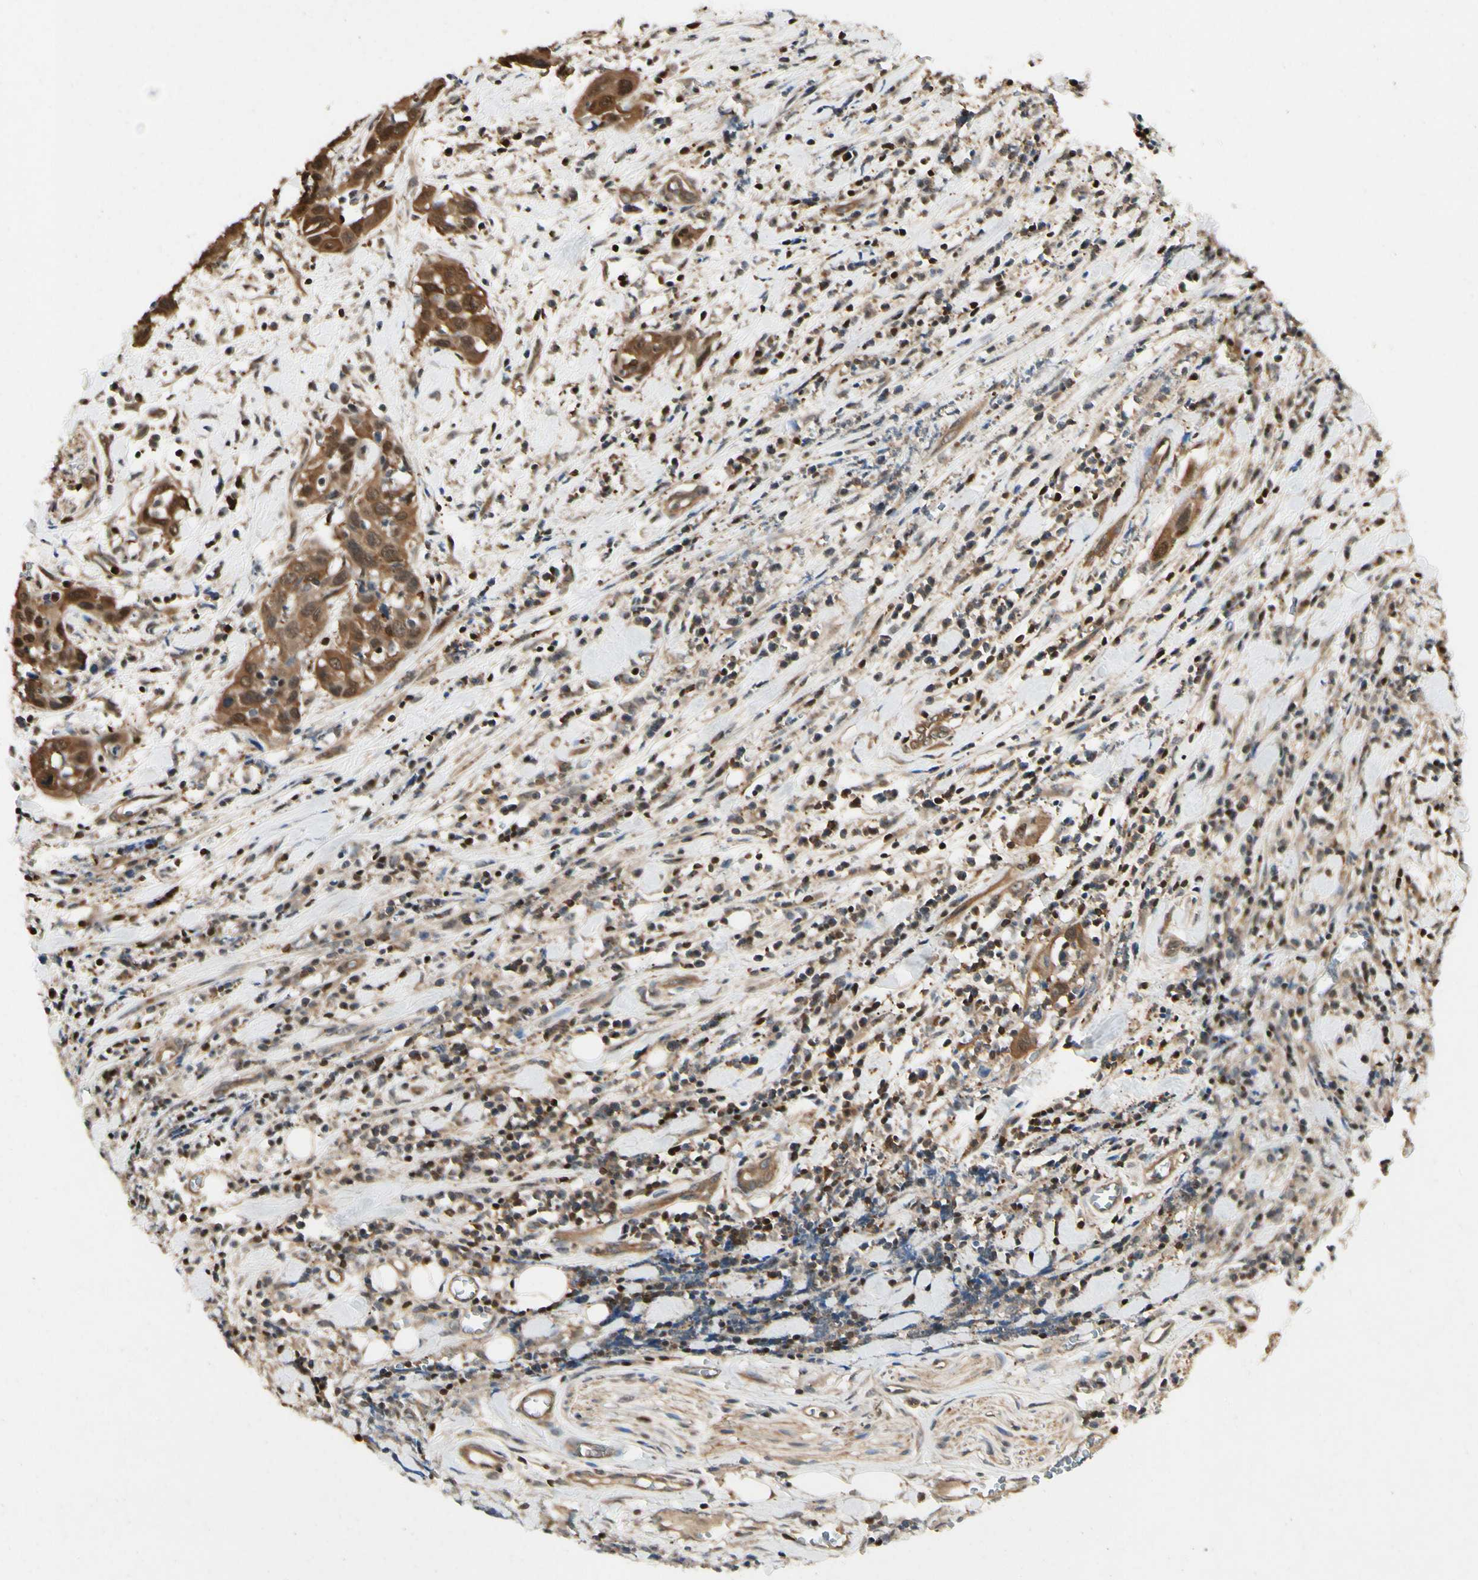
{"staining": {"intensity": "moderate", "quantity": ">75%", "location": "cytoplasmic/membranous,nuclear"}, "tissue": "head and neck cancer", "cell_type": "Tumor cells", "image_type": "cancer", "snomed": [{"axis": "morphology", "description": "Squamous cell carcinoma, NOS"}, {"axis": "topography", "description": "Oral tissue"}, {"axis": "topography", "description": "Head-Neck"}], "caption": "IHC photomicrograph of neoplastic tissue: human squamous cell carcinoma (head and neck) stained using IHC displays medium levels of moderate protein expression localized specifically in the cytoplasmic/membranous and nuclear of tumor cells, appearing as a cytoplasmic/membranous and nuclear brown color.", "gene": "YWHAQ", "patient": {"sex": "female", "age": 50}}